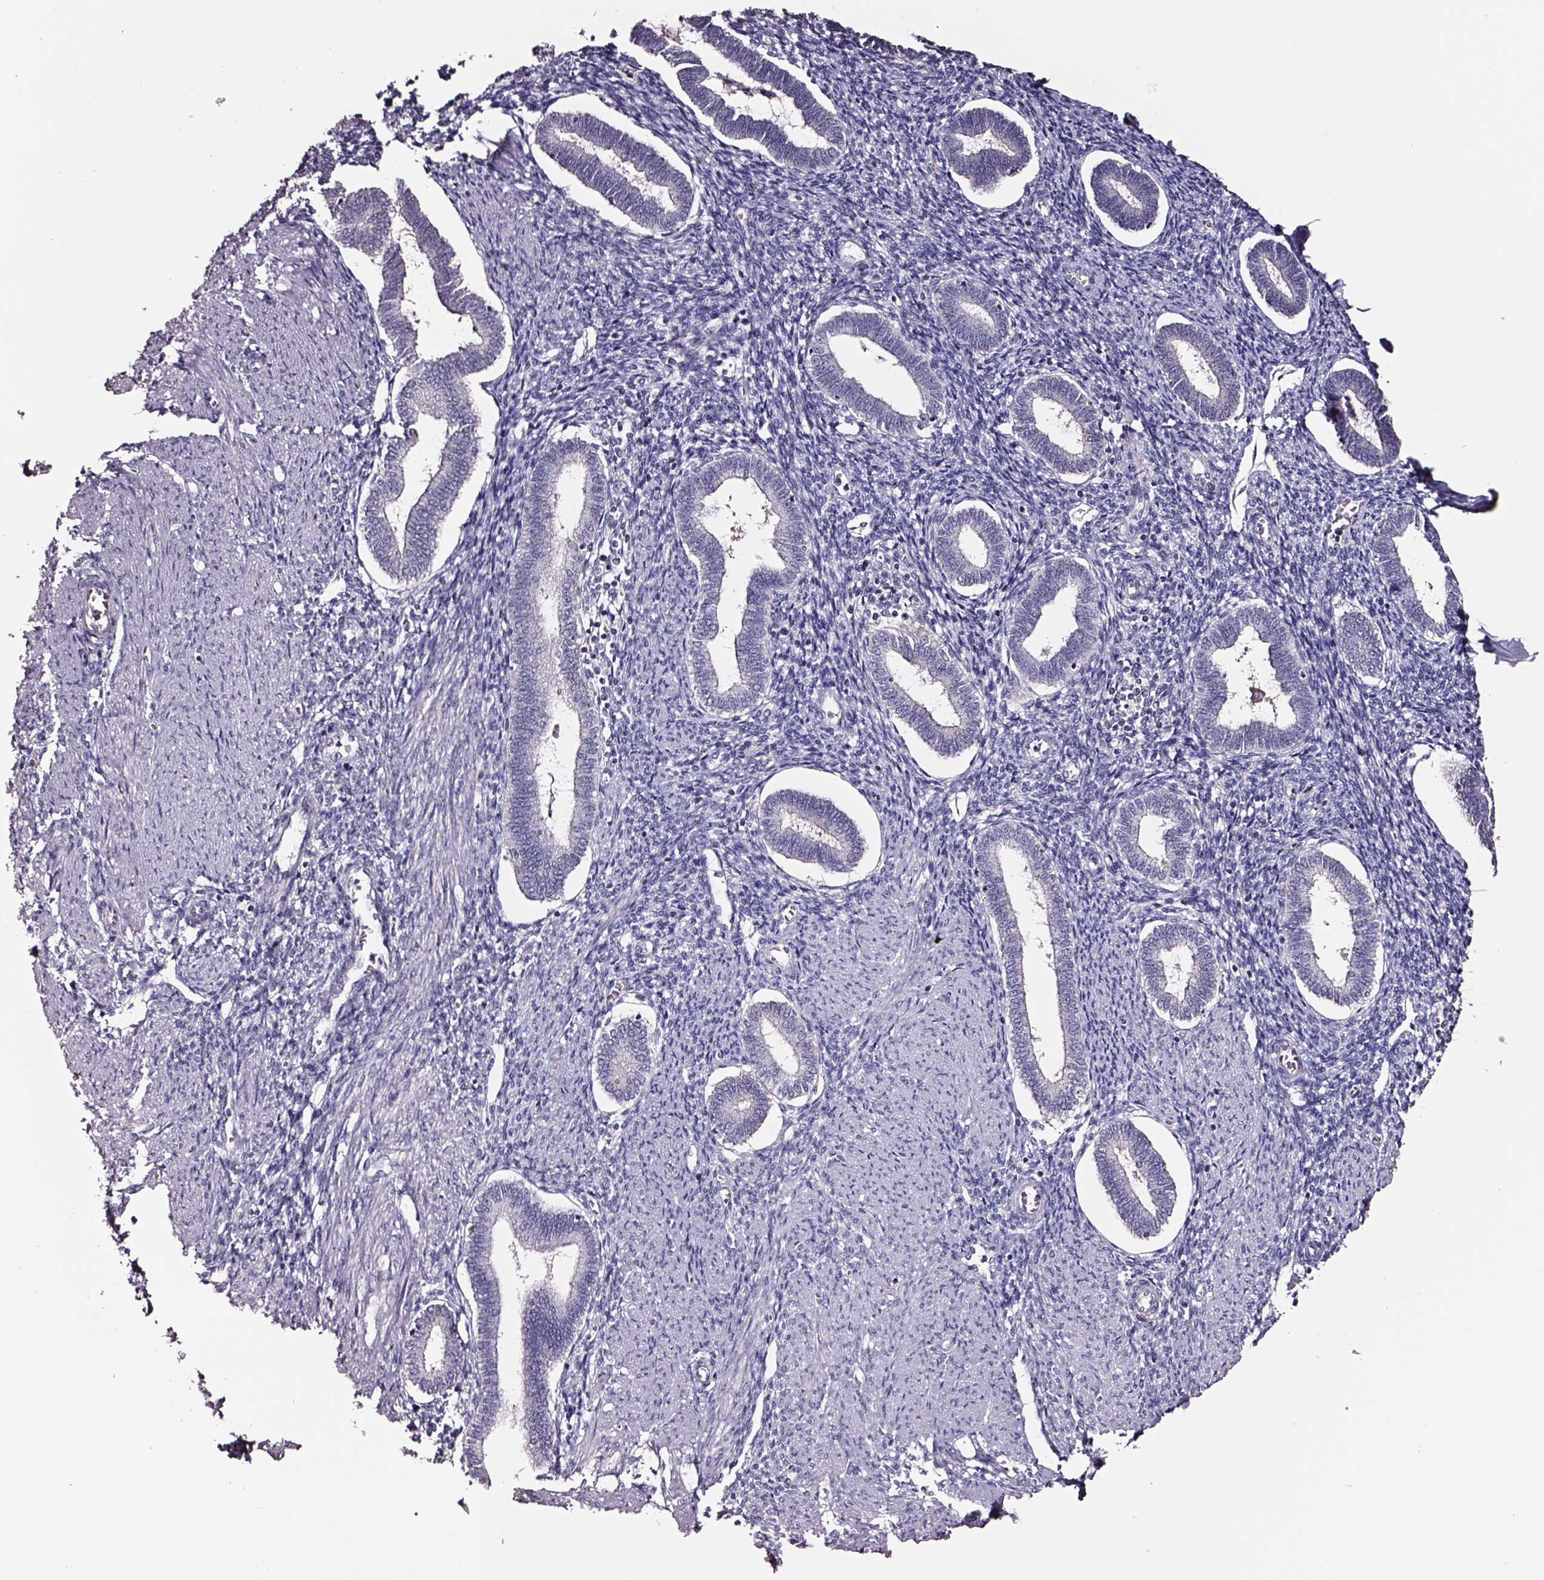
{"staining": {"intensity": "negative", "quantity": "none", "location": "none"}, "tissue": "endometrium", "cell_type": "Cells in endometrial stroma", "image_type": "normal", "snomed": [{"axis": "morphology", "description": "Normal tissue, NOS"}, {"axis": "topography", "description": "Endometrium"}], "caption": "Immunohistochemistry (IHC) image of benign endometrium stained for a protein (brown), which displays no expression in cells in endometrial stroma. The staining was performed using DAB to visualize the protein expression in brown, while the nuclei were stained in blue with hematoxylin (Magnification: 20x).", "gene": "SMIM17", "patient": {"sex": "female", "age": 42}}